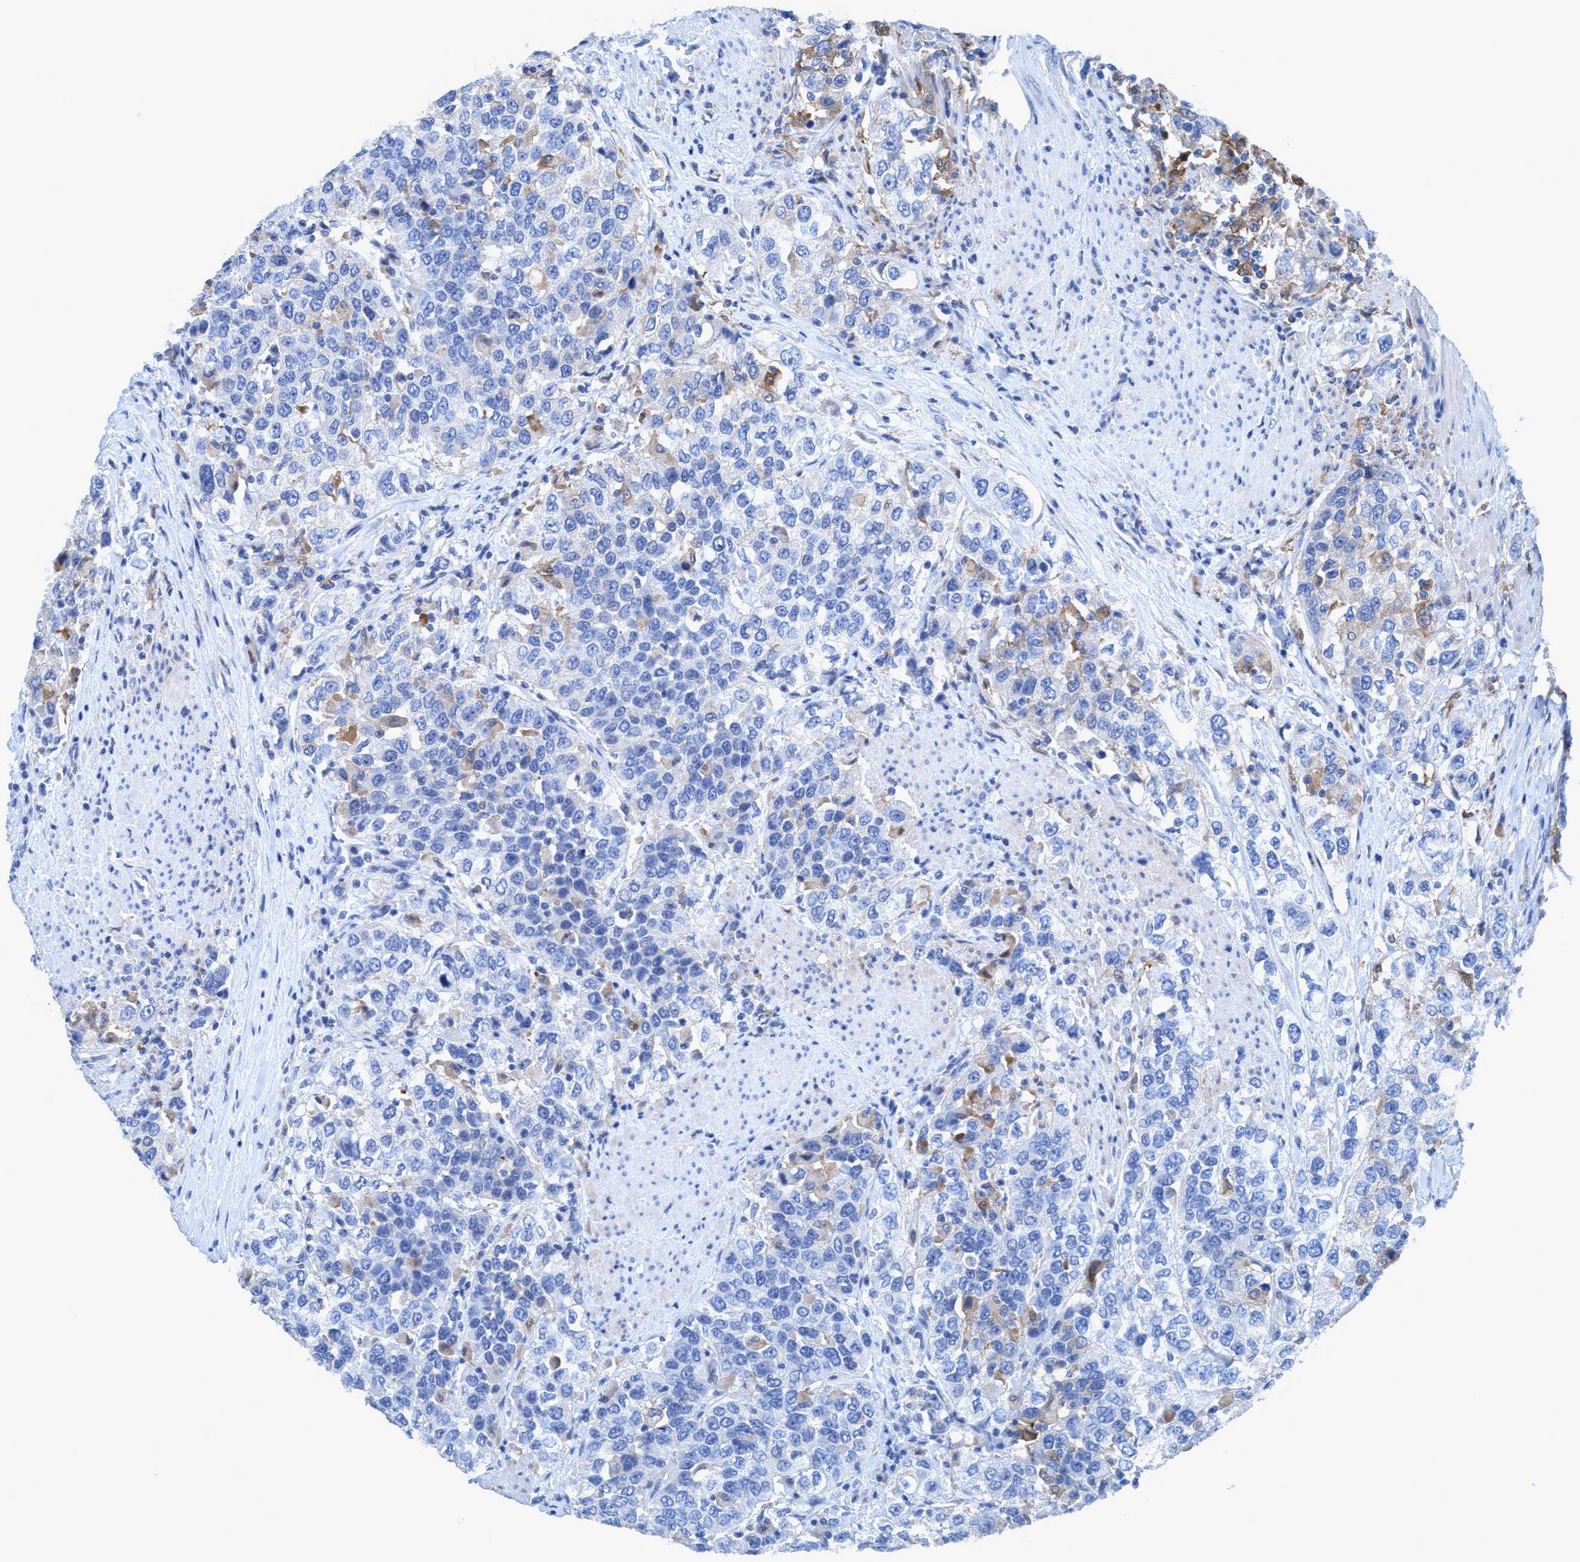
{"staining": {"intensity": "negative", "quantity": "none", "location": "none"}, "tissue": "urothelial cancer", "cell_type": "Tumor cells", "image_type": "cancer", "snomed": [{"axis": "morphology", "description": "Urothelial carcinoma, High grade"}, {"axis": "topography", "description": "Urinary bladder"}], "caption": "High magnification brightfield microscopy of urothelial cancer stained with DAB (brown) and counterstained with hematoxylin (blue): tumor cells show no significant positivity.", "gene": "DNAI1", "patient": {"sex": "female", "age": 80}}